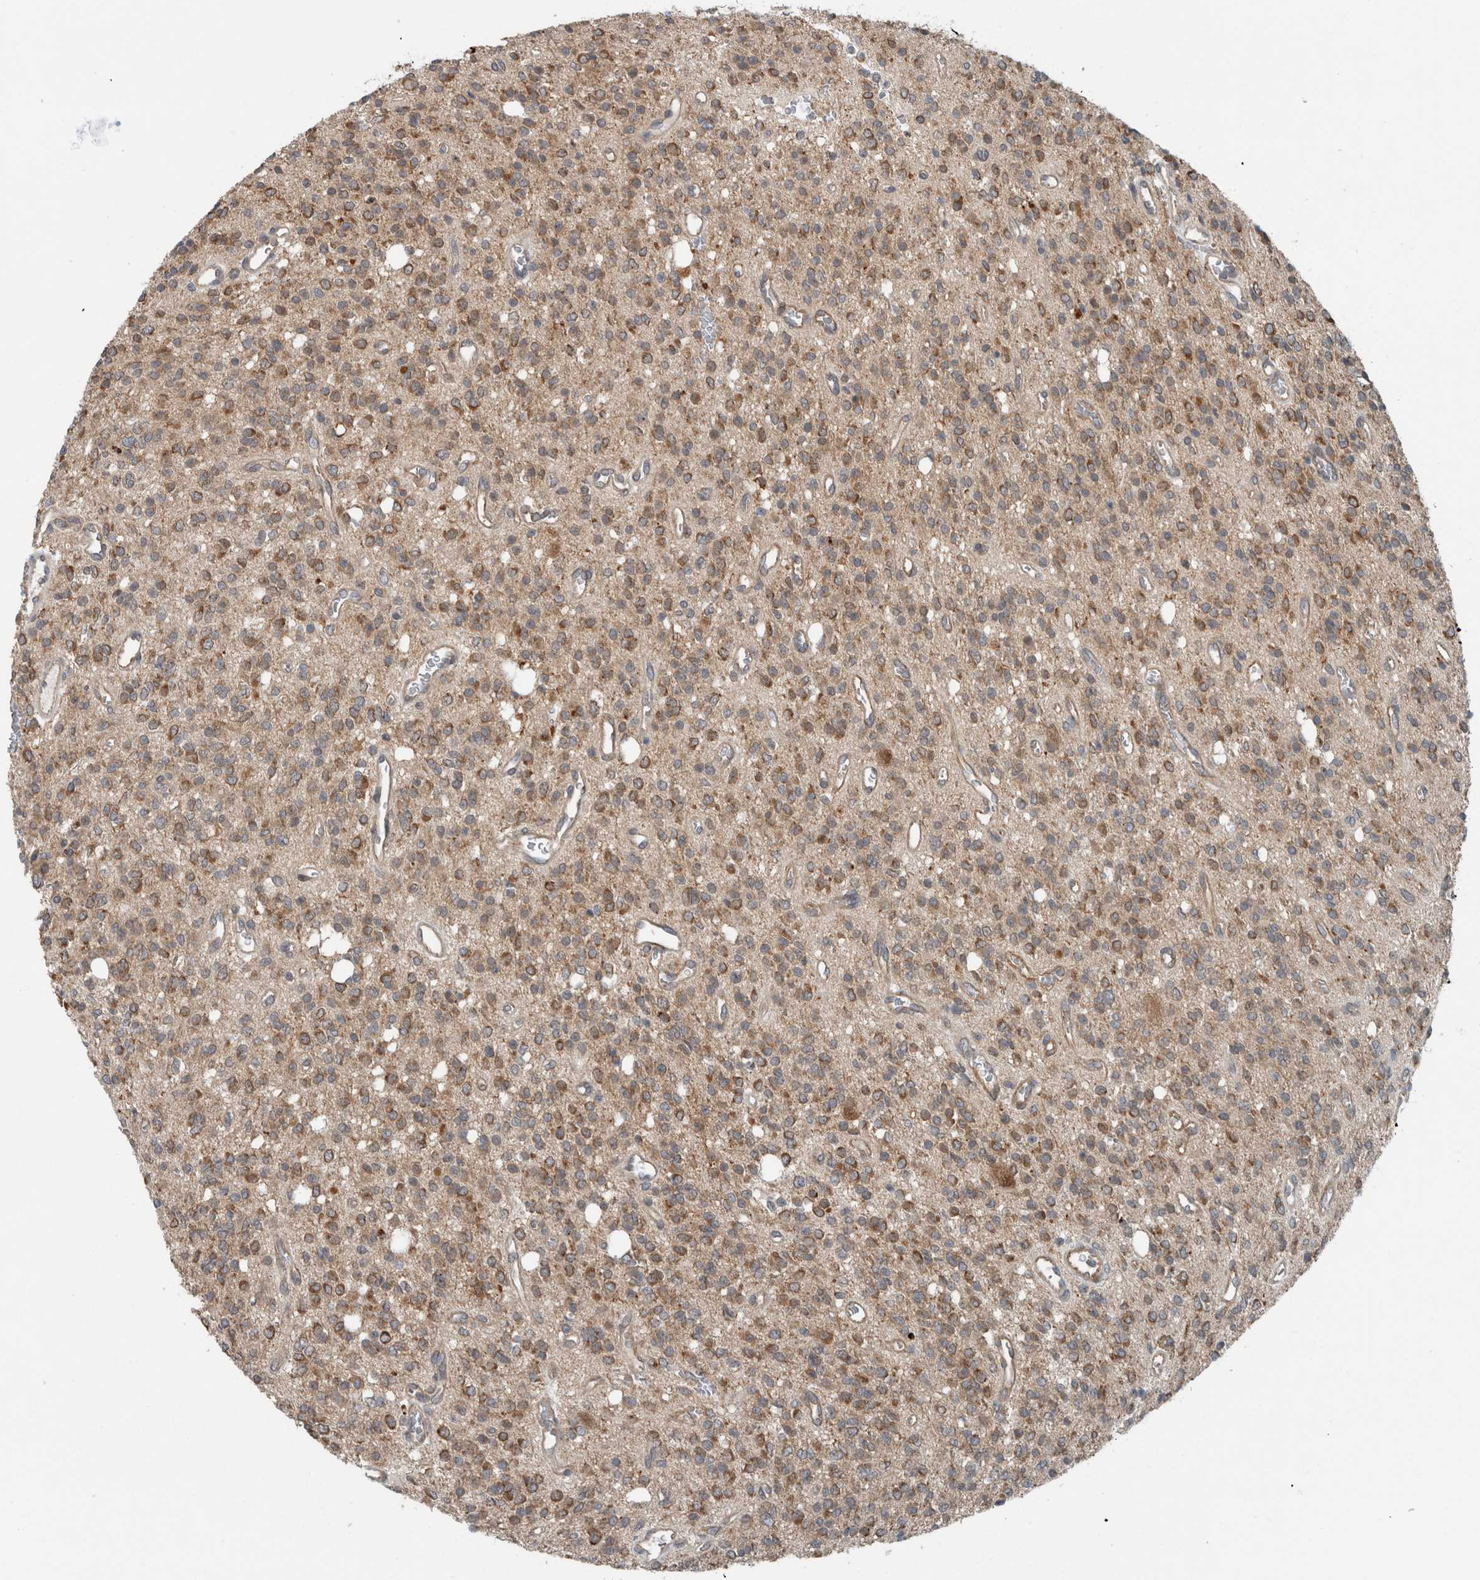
{"staining": {"intensity": "moderate", "quantity": ">75%", "location": "cytoplasmic/membranous"}, "tissue": "glioma", "cell_type": "Tumor cells", "image_type": "cancer", "snomed": [{"axis": "morphology", "description": "Glioma, malignant, High grade"}, {"axis": "topography", "description": "Brain"}], "caption": "A brown stain highlights moderate cytoplasmic/membranous expression of a protein in human glioma tumor cells.", "gene": "GBA2", "patient": {"sex": "male", "age": 34}}